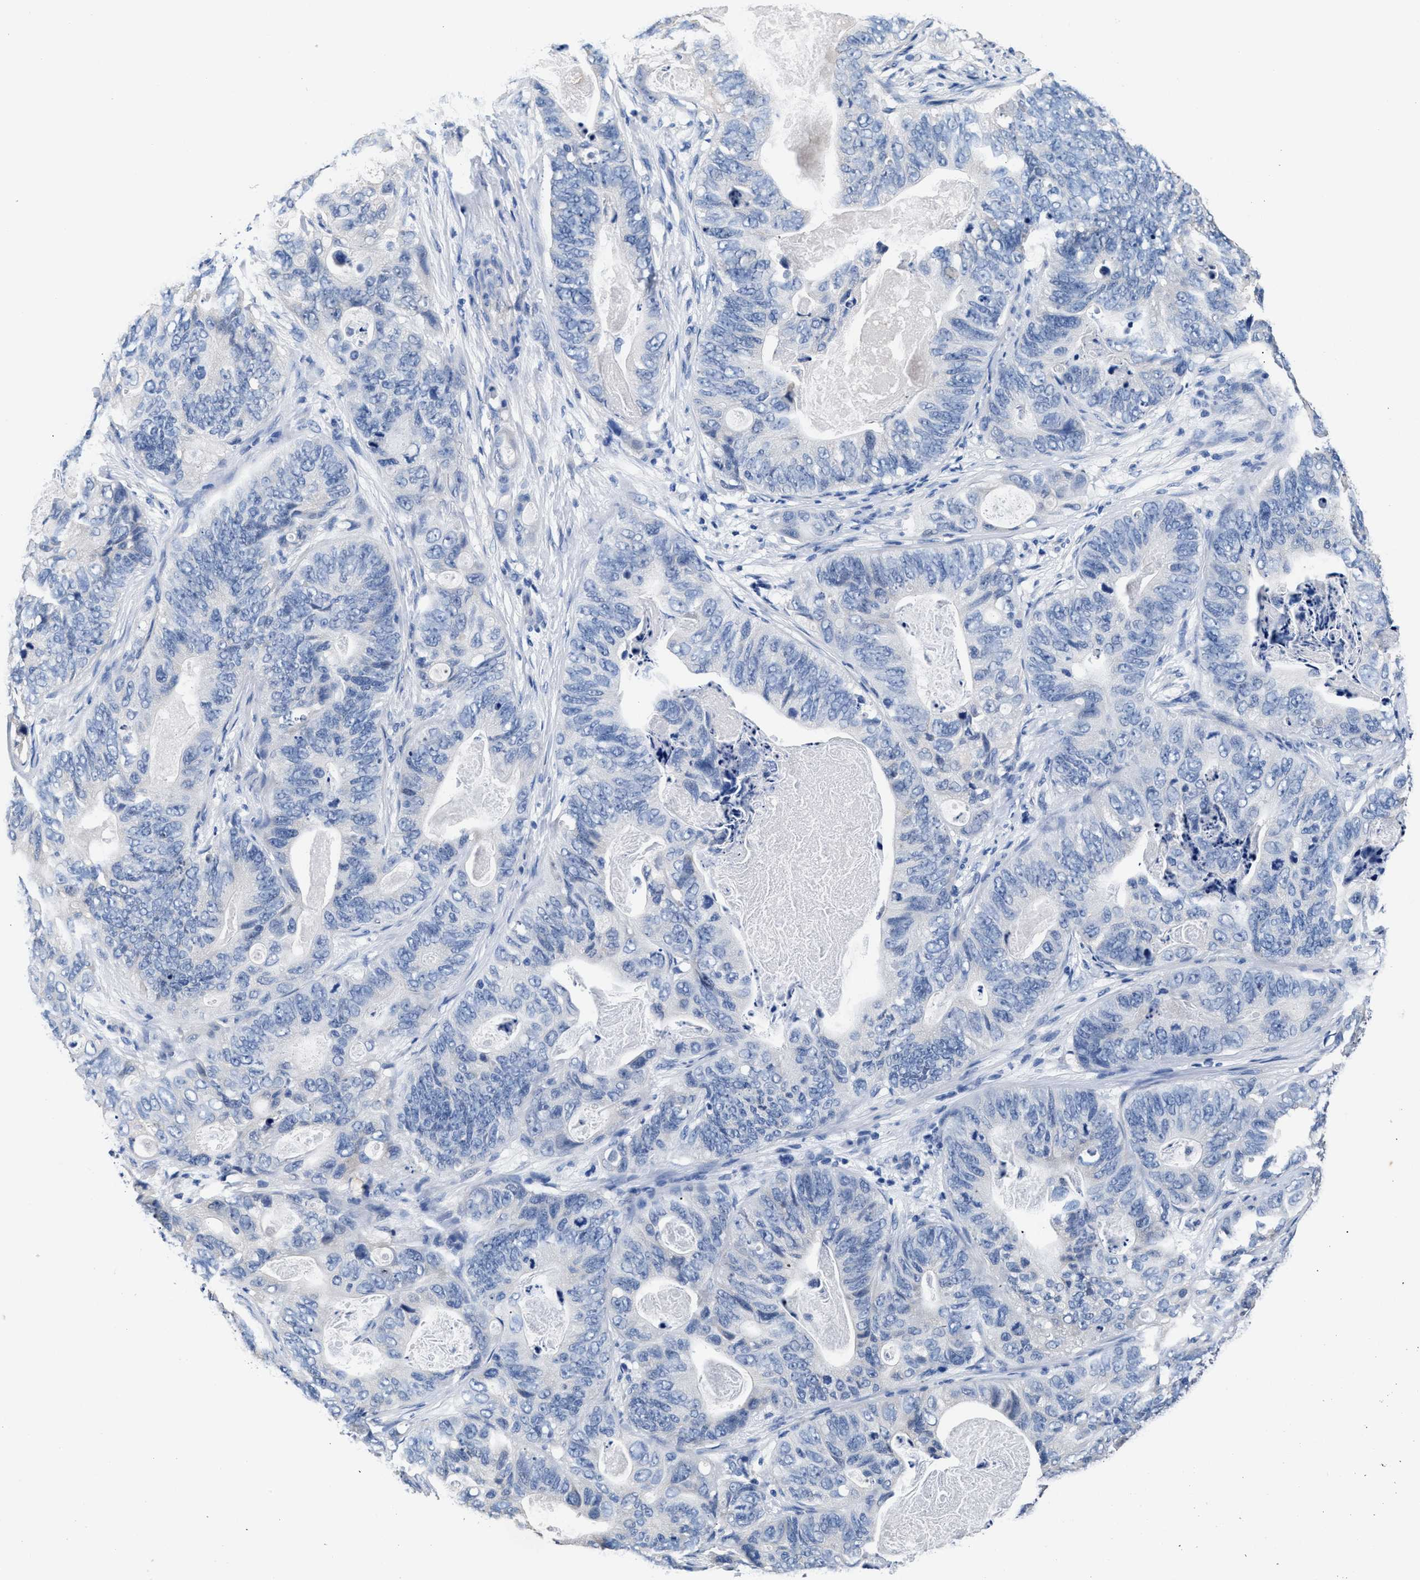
{"staining": {"intensity": "negative", "quantity": "none", "location": "none"}, "tissue": "stomach cancer", "cell_type": "Tumor cells", "image_type": "cancer", "snomed": [{"axis": "morphology", "description": "Adenocarcinoma, NOS"}, {"axis": "topography", "description": "Stomach"}], "caption": "Micrograph shows no significant protein expression in tumor cells of stomach adenocarcinoma.", "gene": "GSTM1", "patient": {"sex": "female", "age": 89}}